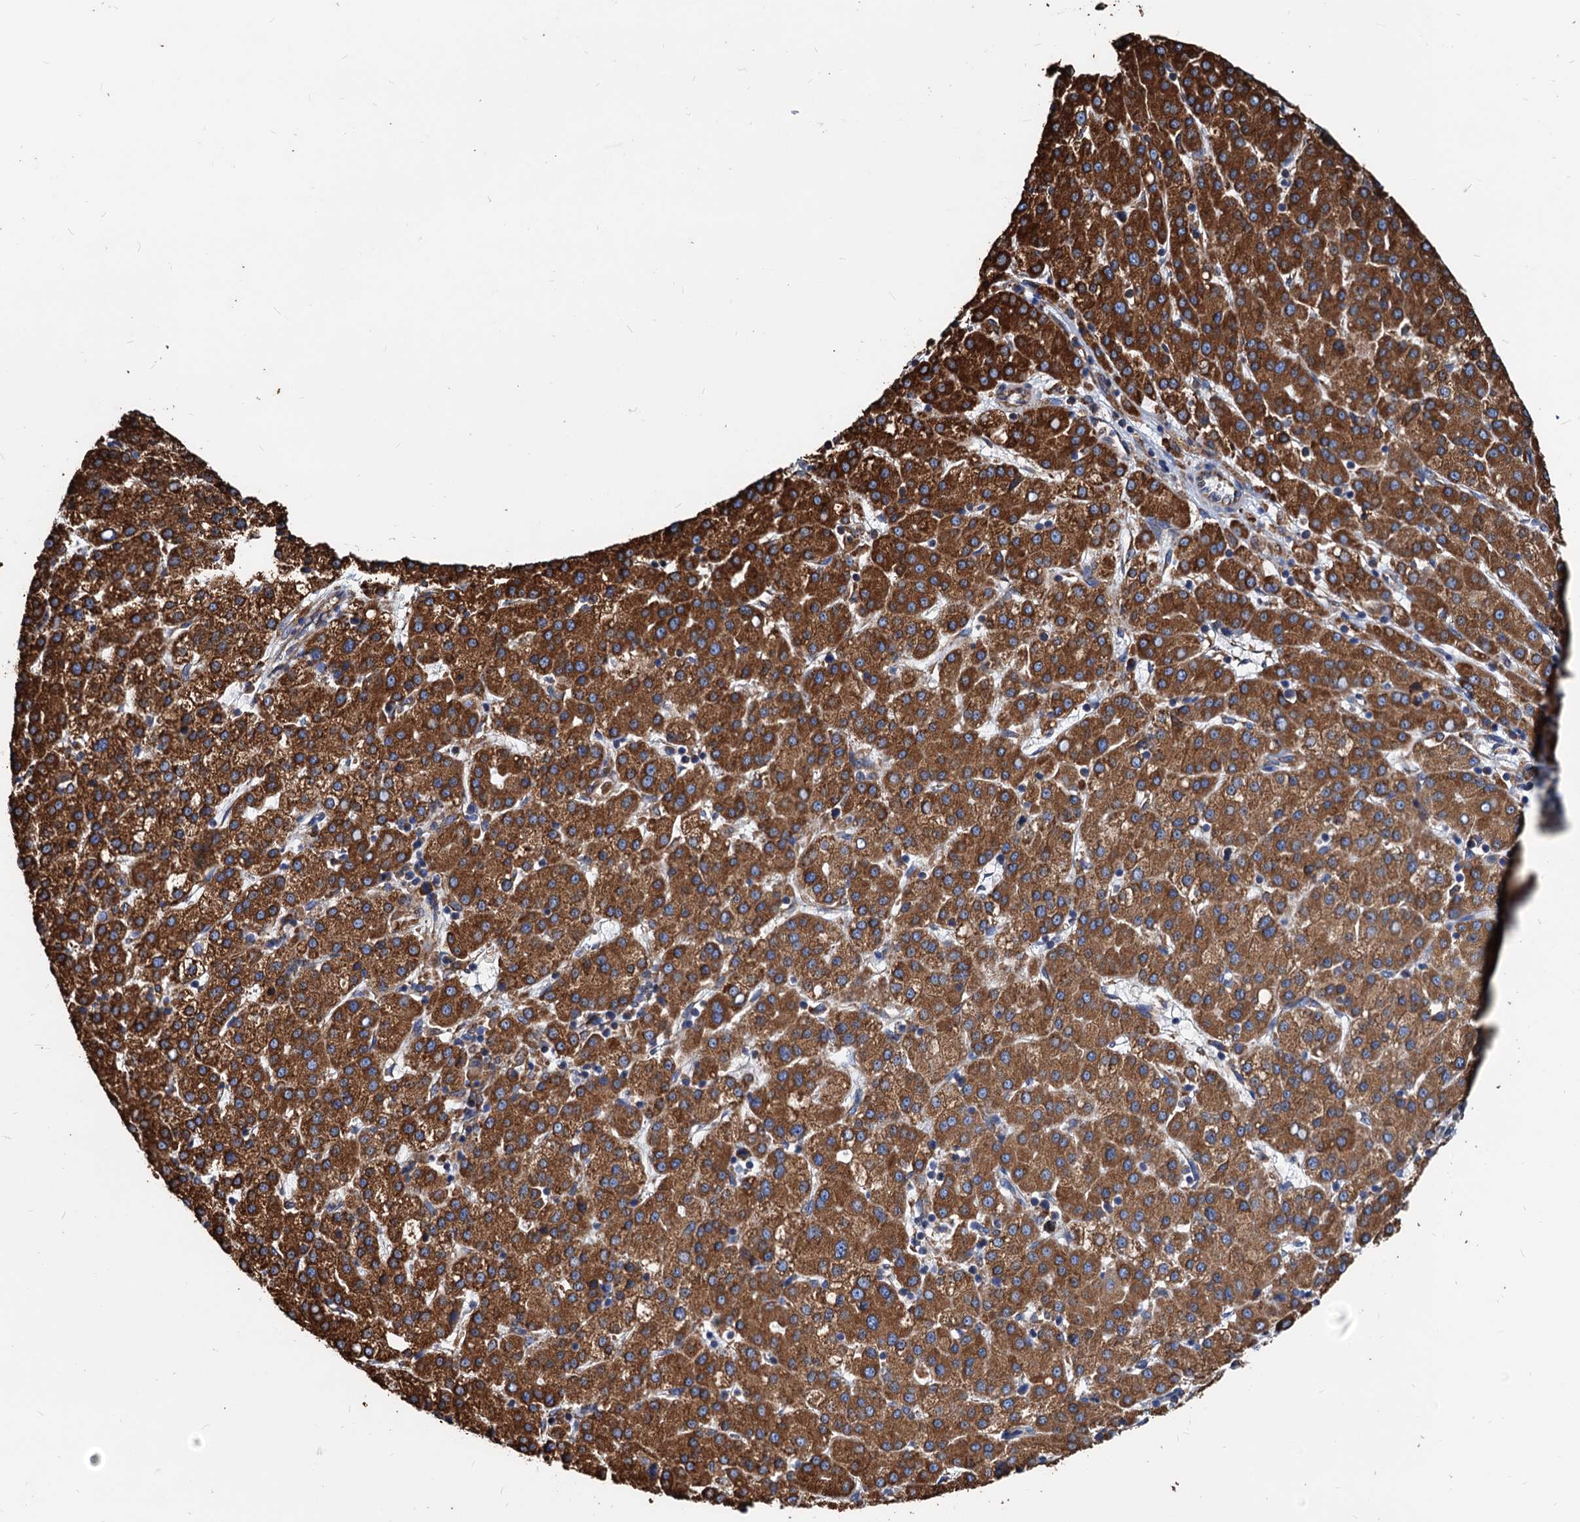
{"staining": {"intensity": "strong", "quantity": ">75%", "location": "cytoplasmic/membranous"}, "tissue": "liver cancer", "cell_type": "Tumor cells", "image_type": "cancer", "snomed": [{"axis": "morphology", "description": "Carcinoma, Hepatocellular, NOS"}, {"axis": "topography", "description": "Liver"}], "caption": "Immunohistochemistry staining of liver cancer (hepatocellular carcinoma), which exhibits high levels of strong cytoplasmic/membranous positivity in approximately >75% of tumor cells indicating strong cytoplasmic/membranous protein positivity. The staining was performed using DAB (brown) for protein detection and nuclei were counterstained in hematoxylin (blue).", "gene": "HSPA5", "patient": {"sex": "female", "age": 58}}